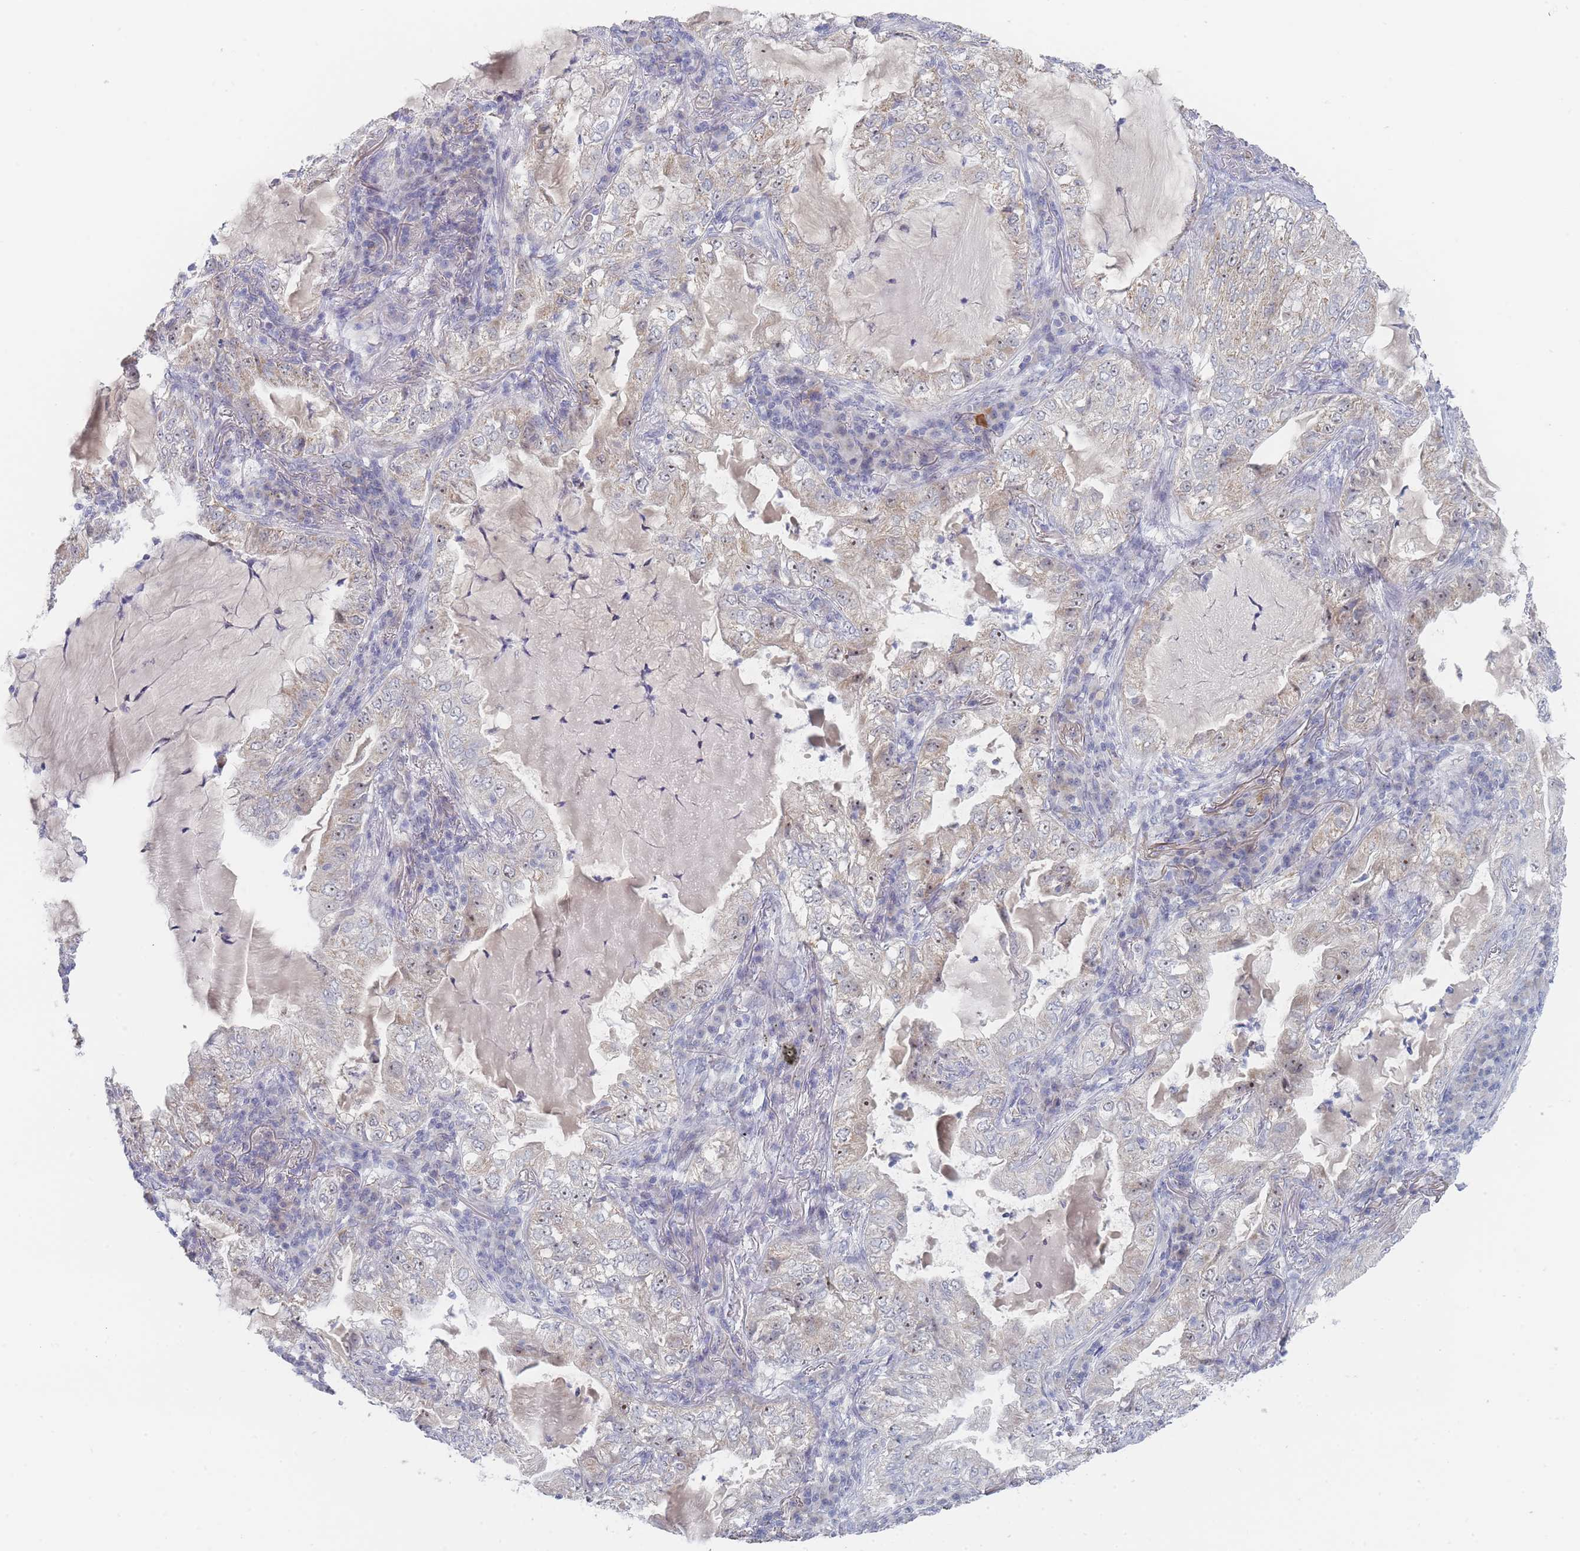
{"staining": {"intensity": "weak", "quantity": "<25%", "location": "nuclear"}, "tissue": "lung cancer", "cell_type": "Tumor cells", "image_type": "cancer", "snomed": [{"axis": "morphology", "description": "Adenocarcinoma, NOS"}, {"axis": "topography", "description": "Lung"}], "caption": "There is no significant expression in tumor cells of lung cancer (adenocarcinoma). (Immunohistochemistry, brightfield microscopy, high magnification).", "gene": "RNF8", "patient": {"sex": "female", "age": 73}}